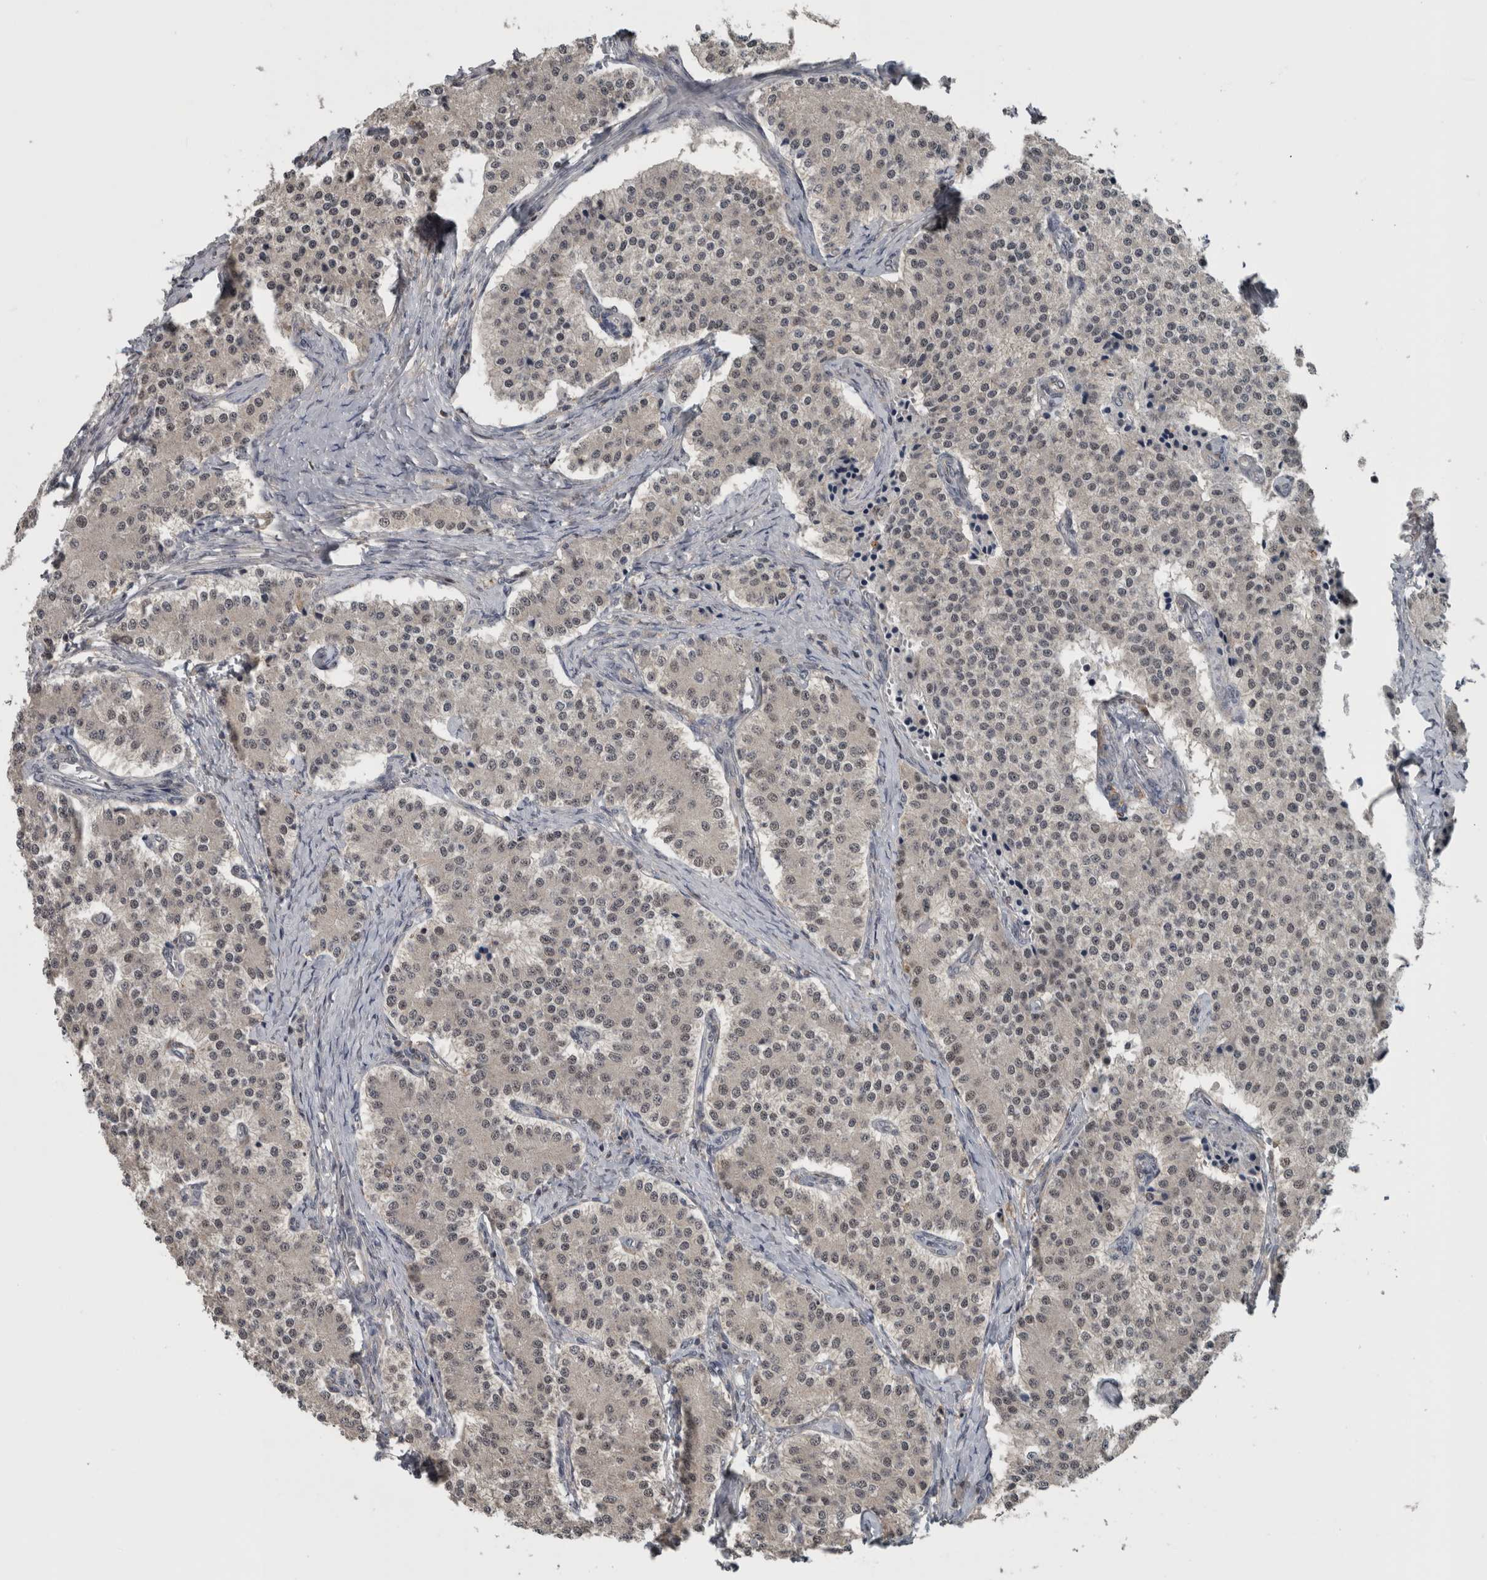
{"staining": {"intensity": "weak", "quantity": "<25%", "location": "nuclear"}, "tissue": "carcinoid", "cell_type": "Tumor cells", "image_type": "cancer", "snomed": [{"axis": "morphology", "description": "Carcinoid, malignant, NOS"}, {"axis": "topography", "description": "Colon"}], "caption": "IHC of malignant carcinoid shows no positivity in tumor cells.", "gene": "ZBTB21", "patient": {"sex": "female", "age": 52}}